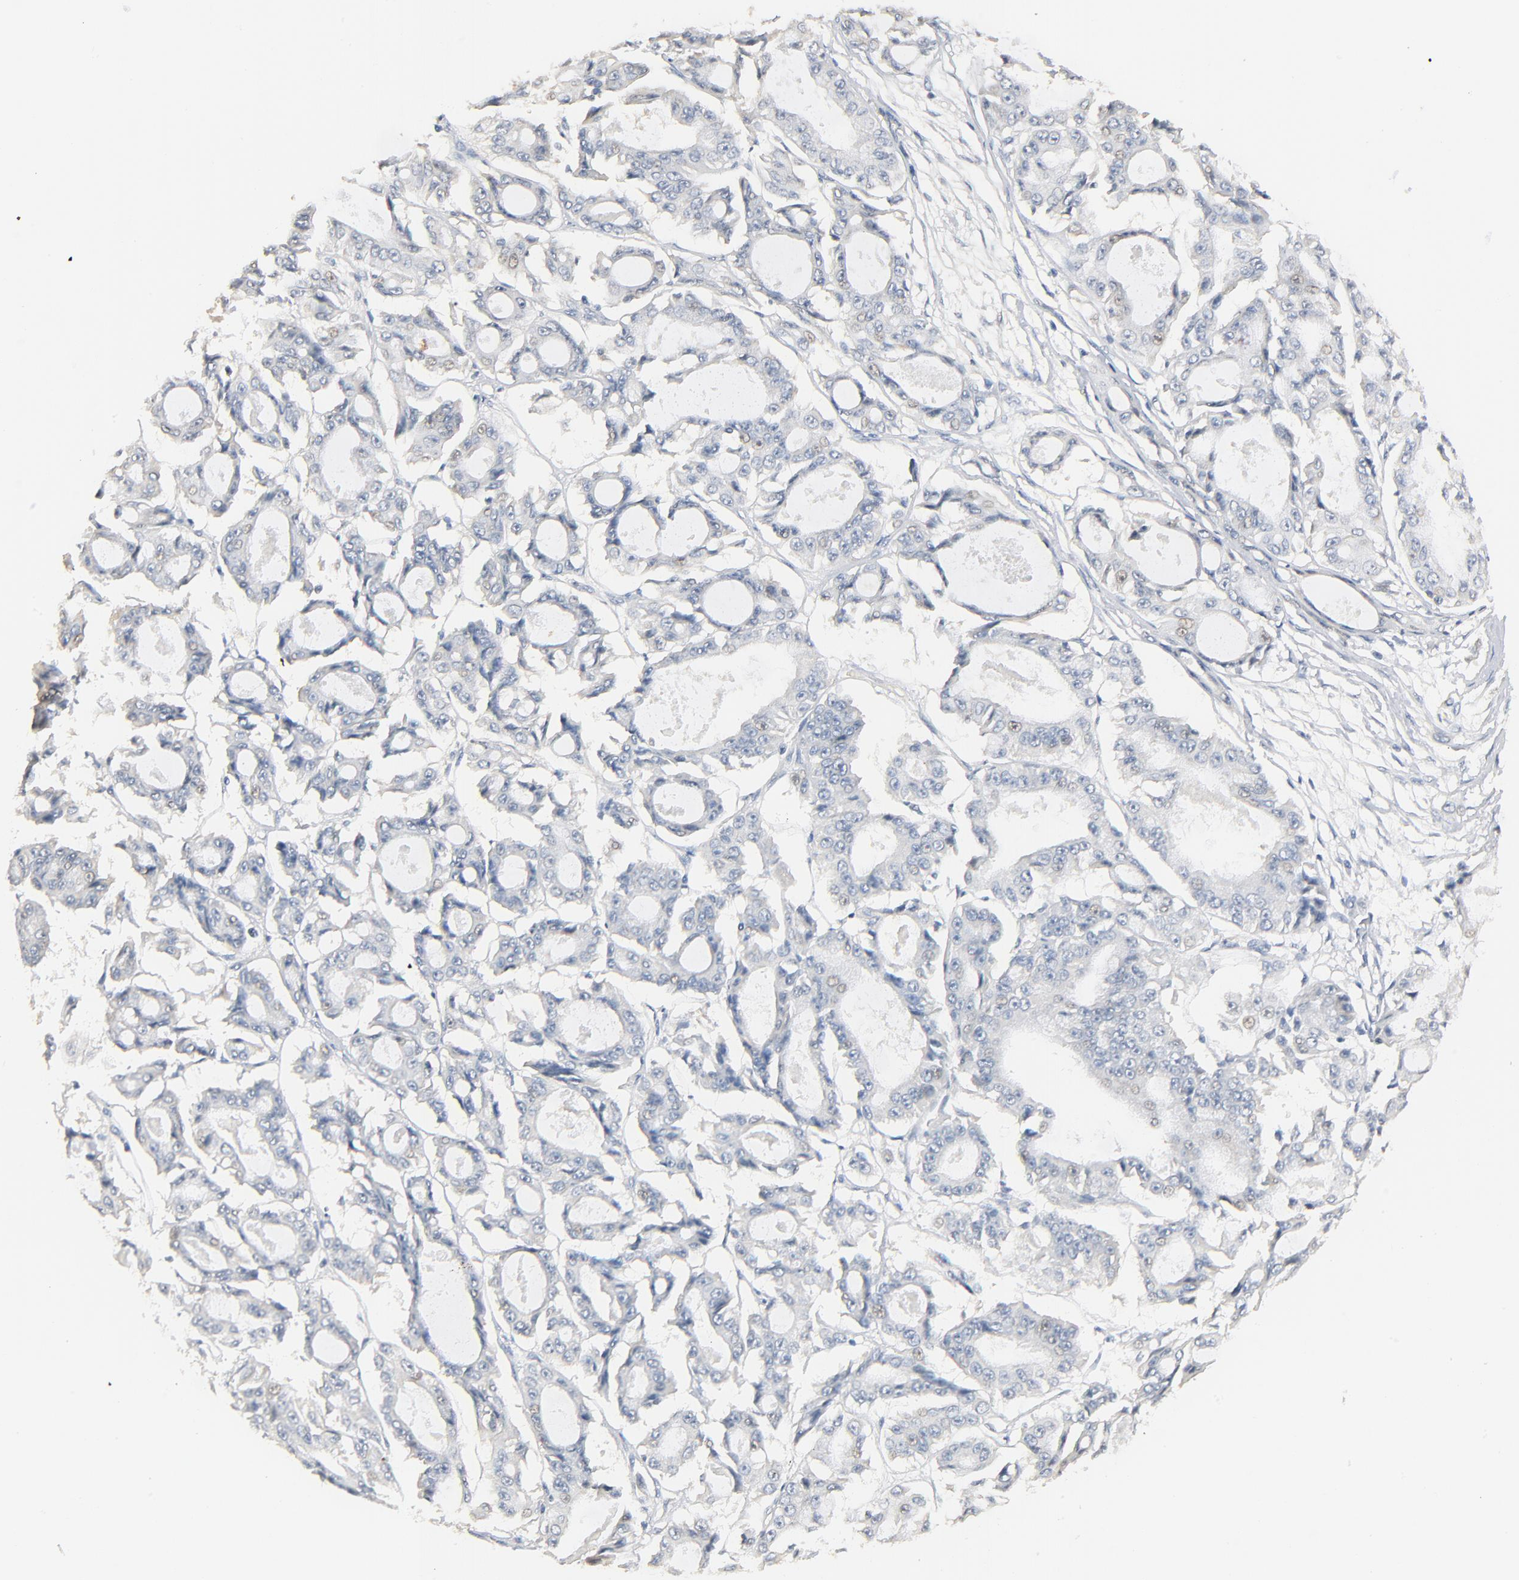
{"staining": {"intensity": "negative", "quantity": "none", "location": "none"}, "tissue": "ovarian cancer", "cell_type": "Tumor cells", "image_type": "cancer", "snomed": [{"axis": "morphology", "description": "Carcinoma, endometroid"}, {"axis": "topography", "description": "Ovary"}], "caption": "Histopathology image shows no protein staining in tumor cells of ovarian endometroid carcinoma tissue.", "gene": "ZDHHC8", "patient": {"sex": "female", "age": 61}}